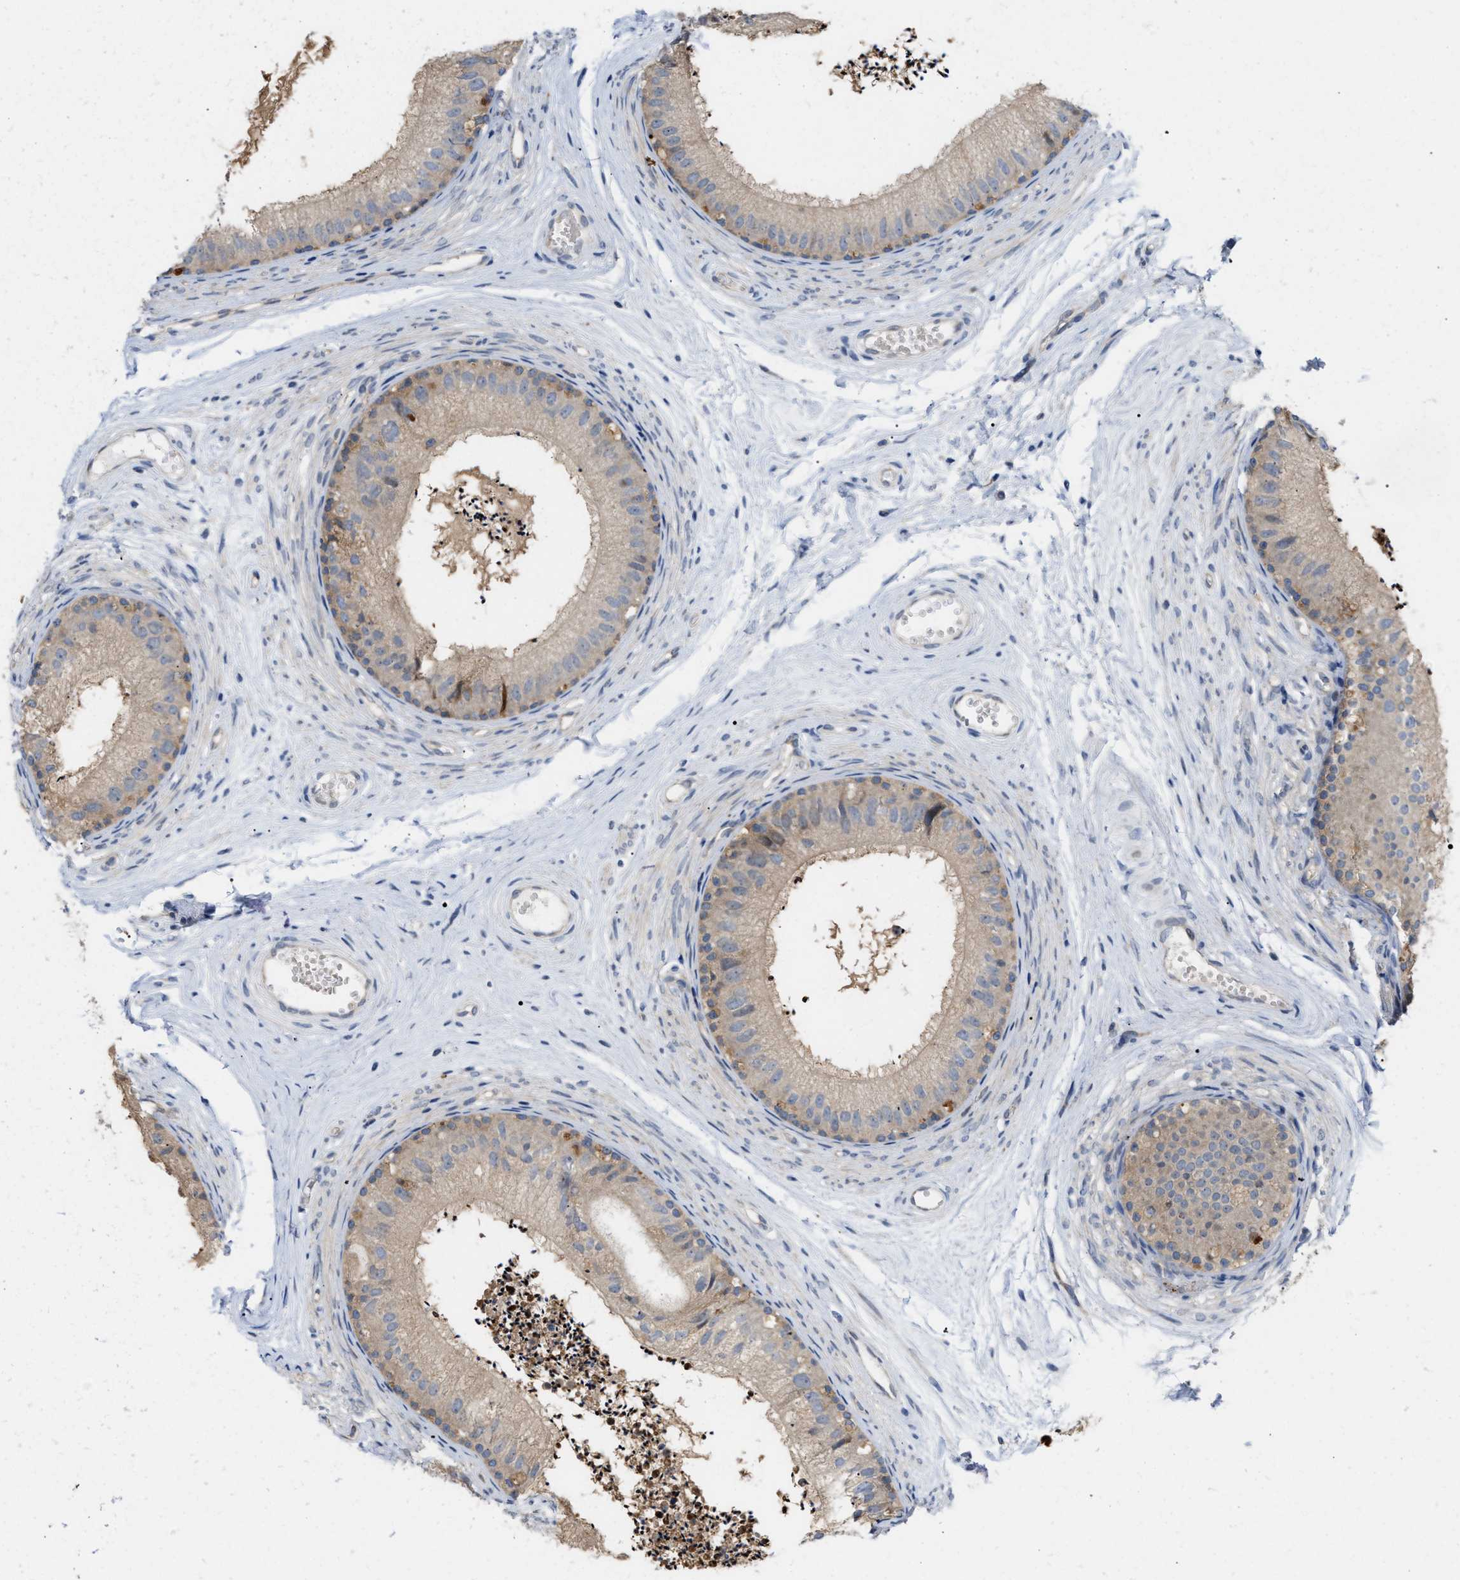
{"staining": {"intensity": "weak", "quantity": ">75%", "location": "cytoplasmic/membranous"}, "tissue": "epididymis", "cell_type": "Glandular cells", "image_type": "normal", "snomed": [{"axis": "morphology", "description": "Normal tissue, NOS"}, {"axis": "topography", "description": "Epididymis"}], "caption": "Immunohistochemical staining of benign human epididymis displays low levels of weak cytoplasmic/membranous positivity in approximately >75% of glandular cells.", "gene": "CSNK1A1", "patient": {"sex": "male", "age": 56}}